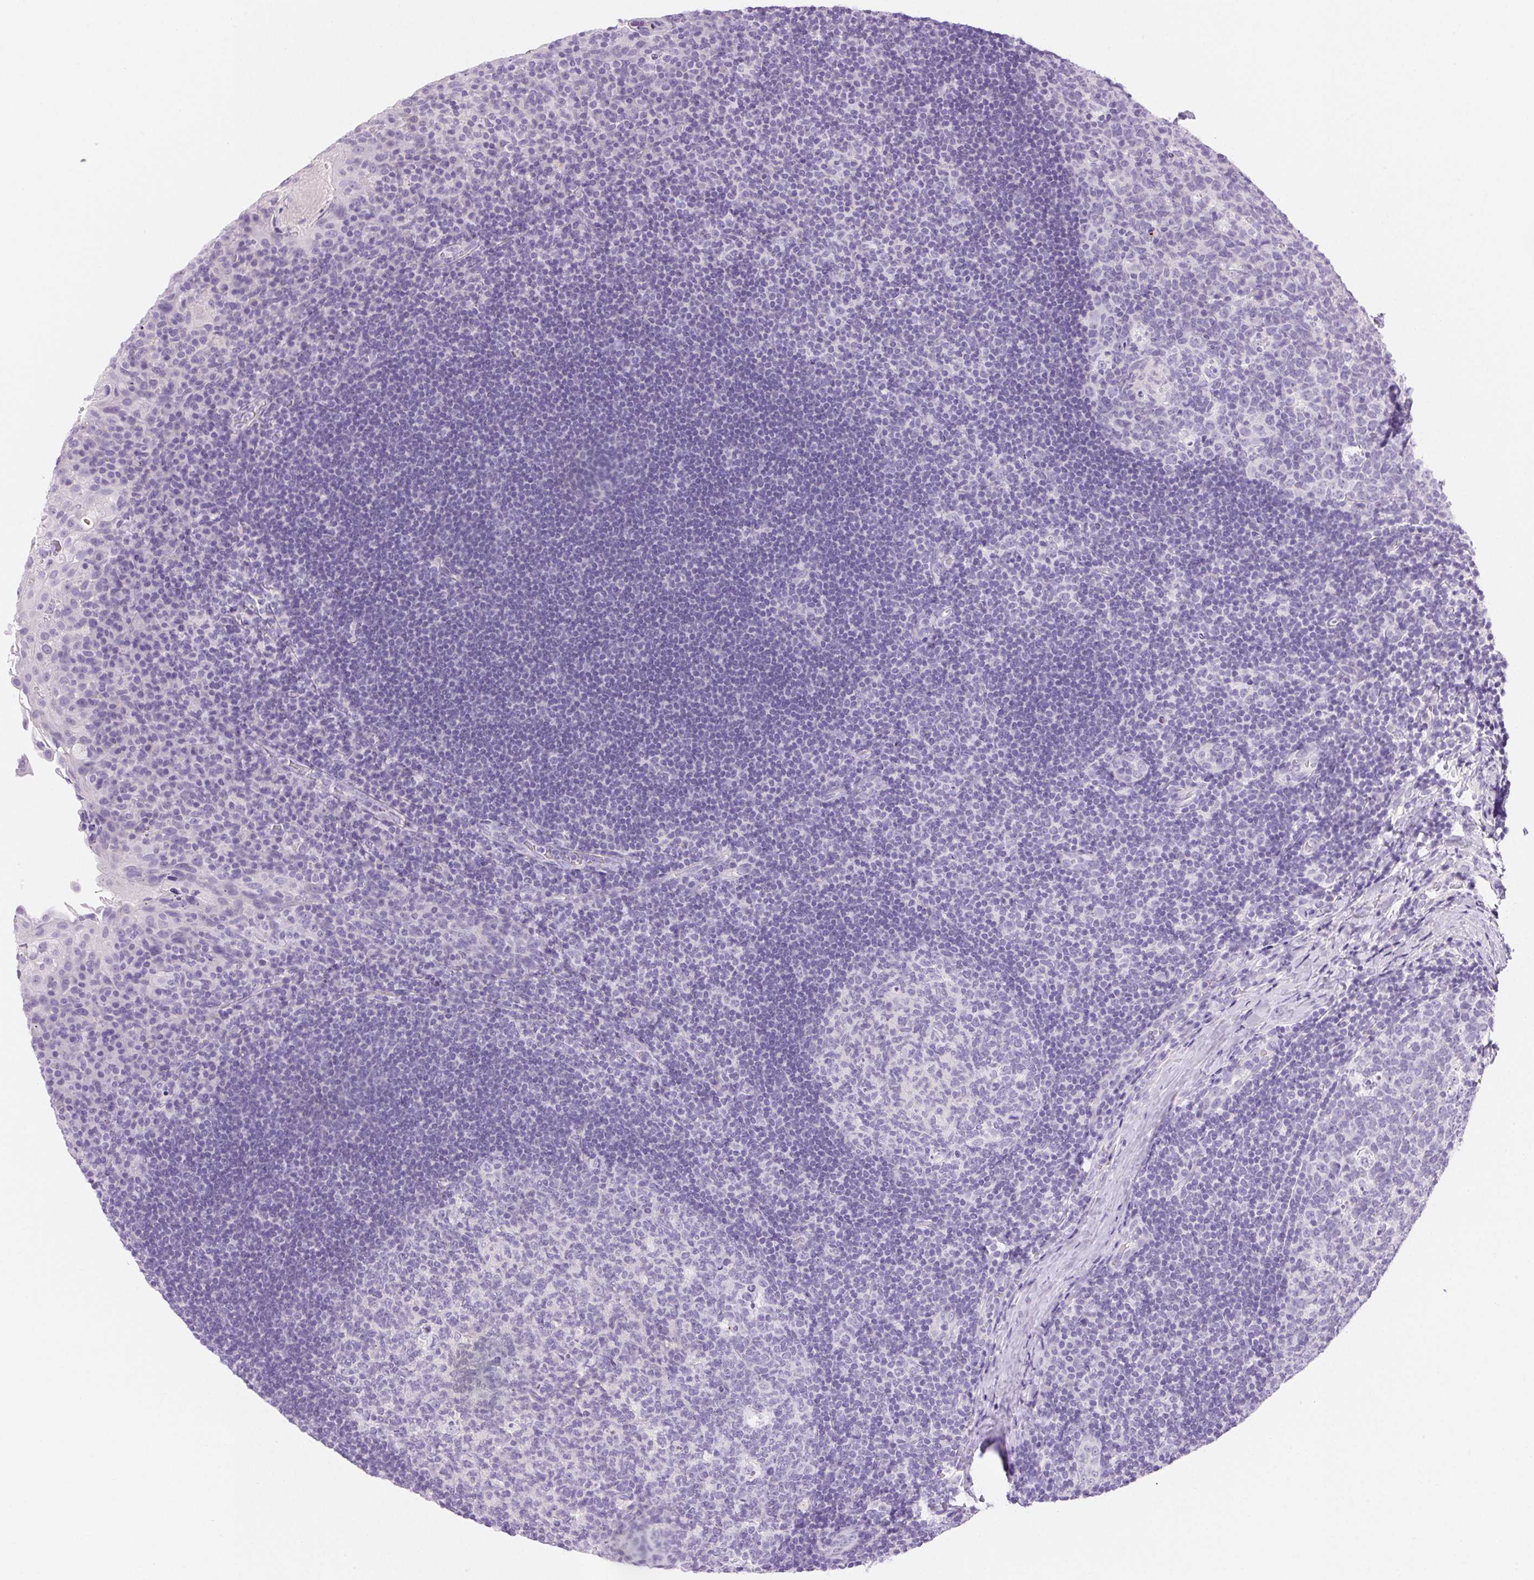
{"staining": {"intensity": "negative", "quantity": "none", "location": "none"}, "tissue": "tonsil", "cell_type": "Germinal center cells", "image_type": "normal", "snomed": [{"axis": "morphology", "description": "Normal tissue, NOS"}, {"axis": "topography", "description": "Tonsil"}], "caption": "This is an IHC photomicrograph of unremarkable tonsil. There is no staining in germinal center cells.", "gene": "CLDN16", "patient": {"sex": "male", "age": 17}}